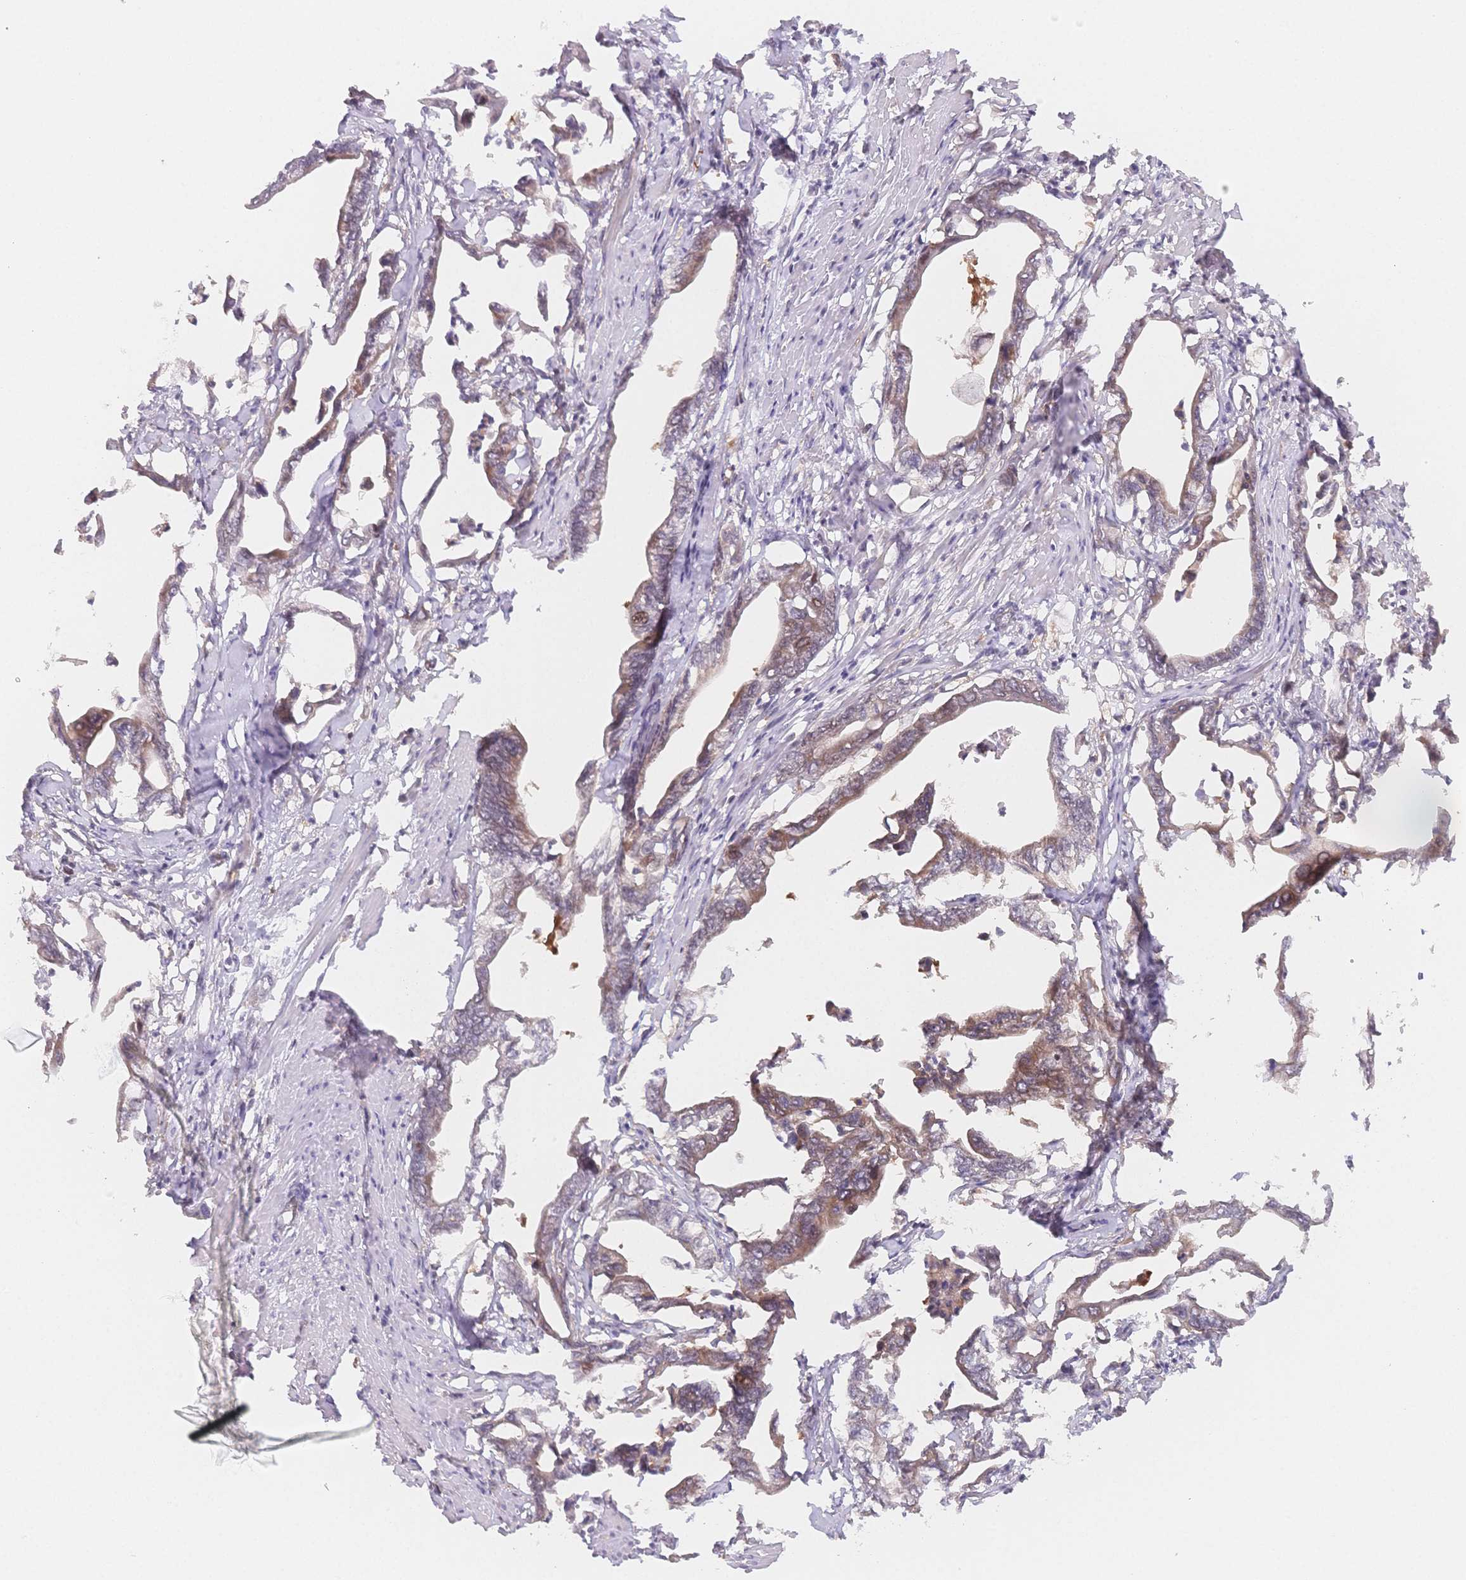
{"staining": {"intensity": "weak", "quantity": "25%-75%", "location": "cytoplasmic/membranous"}, "tissue": "pancreatic cancer", "cell_type": "Tumor cells", "image_type": "cancer", "snomed": [{"axis": "morphology", "description": "Adenocarcinoma, NOS"}, {"axis": "topography", "description": "Pancreas"}], "caption": "Weak cytoplasmic/membranous protein expression is present in about 25%-75% of tumor cells in adenocarcinoma (pancreatic). (DAB (3,3'-diaminobenzidine) IHC with brightfield microscopy, high magnification).", "gene": "C12orf75", "patient": {"sex": "male", "age": 61}}